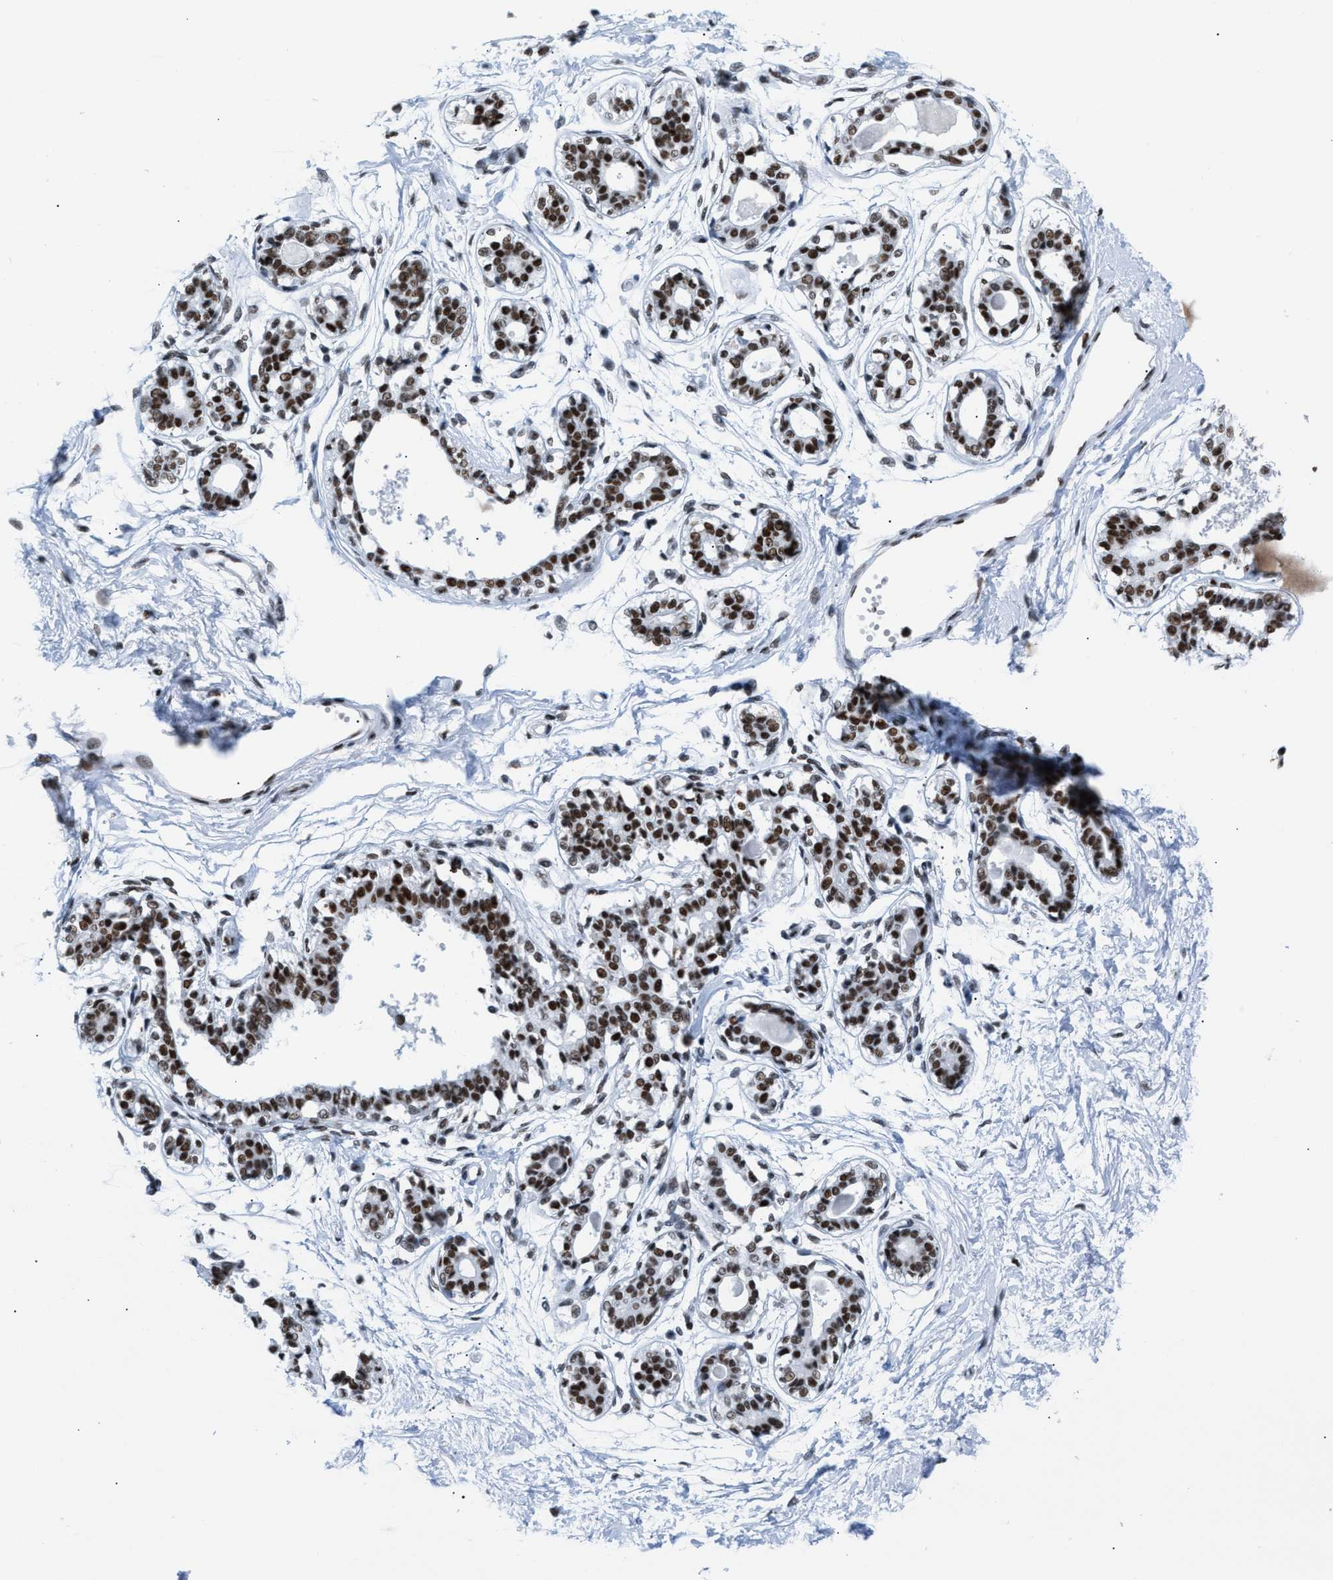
{"staining": {"intensity": "negative", "quantity": "none", "location": "none"}, "tissue": "breast", "cell_type": "Adipocytes", "image_type": "normal", "snomed": [{"axis": "morphology", "description": "Normal tissue, NOS"}, {"axis": "topography", "description": "Breast"}], "caption": "Immunohistochemical staining of normal breast exhibits no significant expression in adipocytes.", "gene": "CCAR2", "patient": {"sex": "female", "age": 45}}